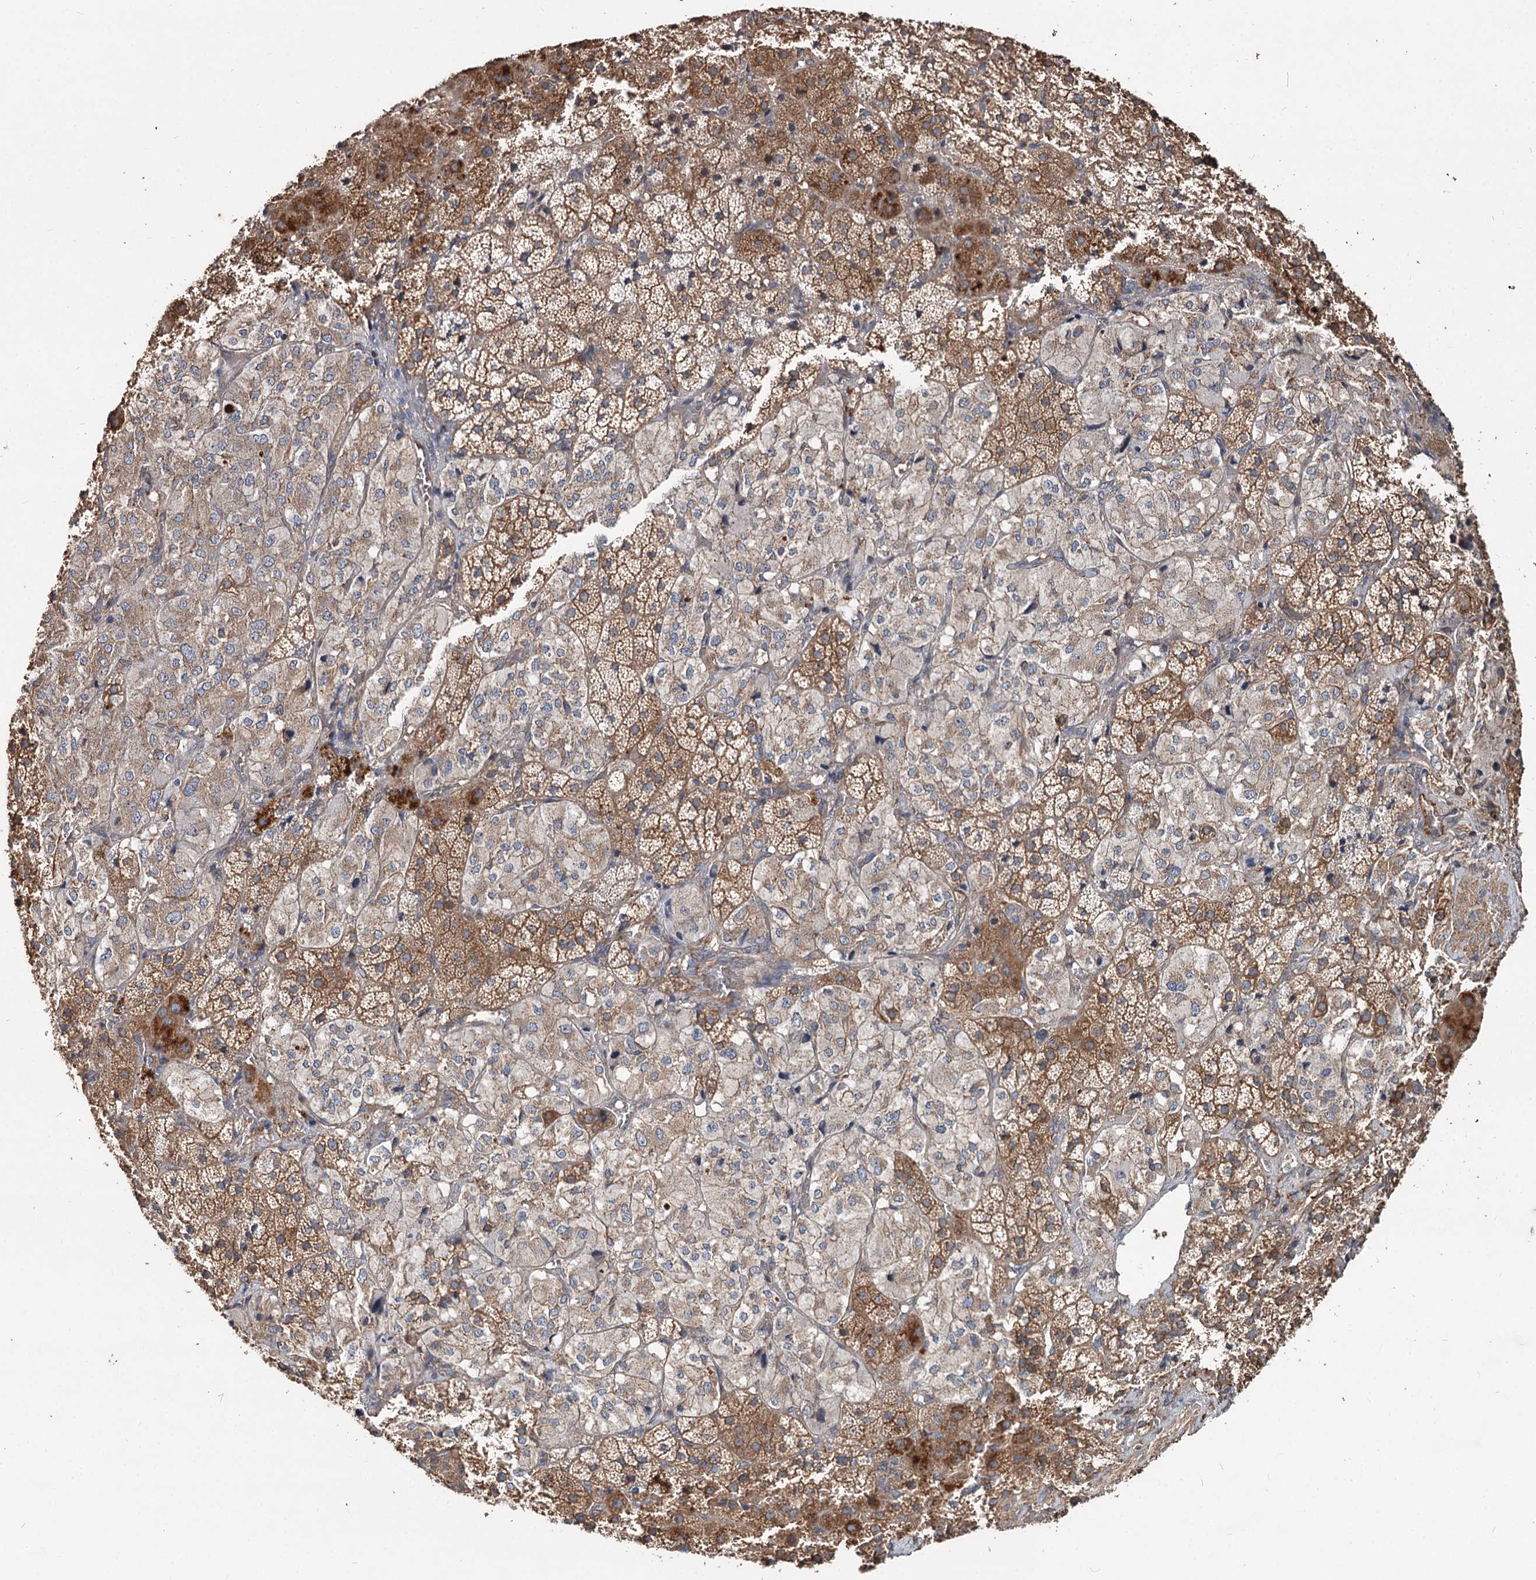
{"staining": {"intensity": "moderate", "quantity": "25%-75%", "location": "cytoplasmic/membranous"}, "tissue": "adrenal gland", "cell_type": "Glandular cells", "image_type": "normal", "snomed": [{"axis": "morphology", "description": "Normal tissue, NOS"}, {"axis": "topography", "description": "Adrenal gland"}], "caption": "This histopathology image reveals IHC staining of benign human adrenal gland, with medium moderate cytoplasmic/membranous staining in about 25%-75% of glandular cells.", "gene": "SPART", "patient": {"sex": "female", "age": 44}}